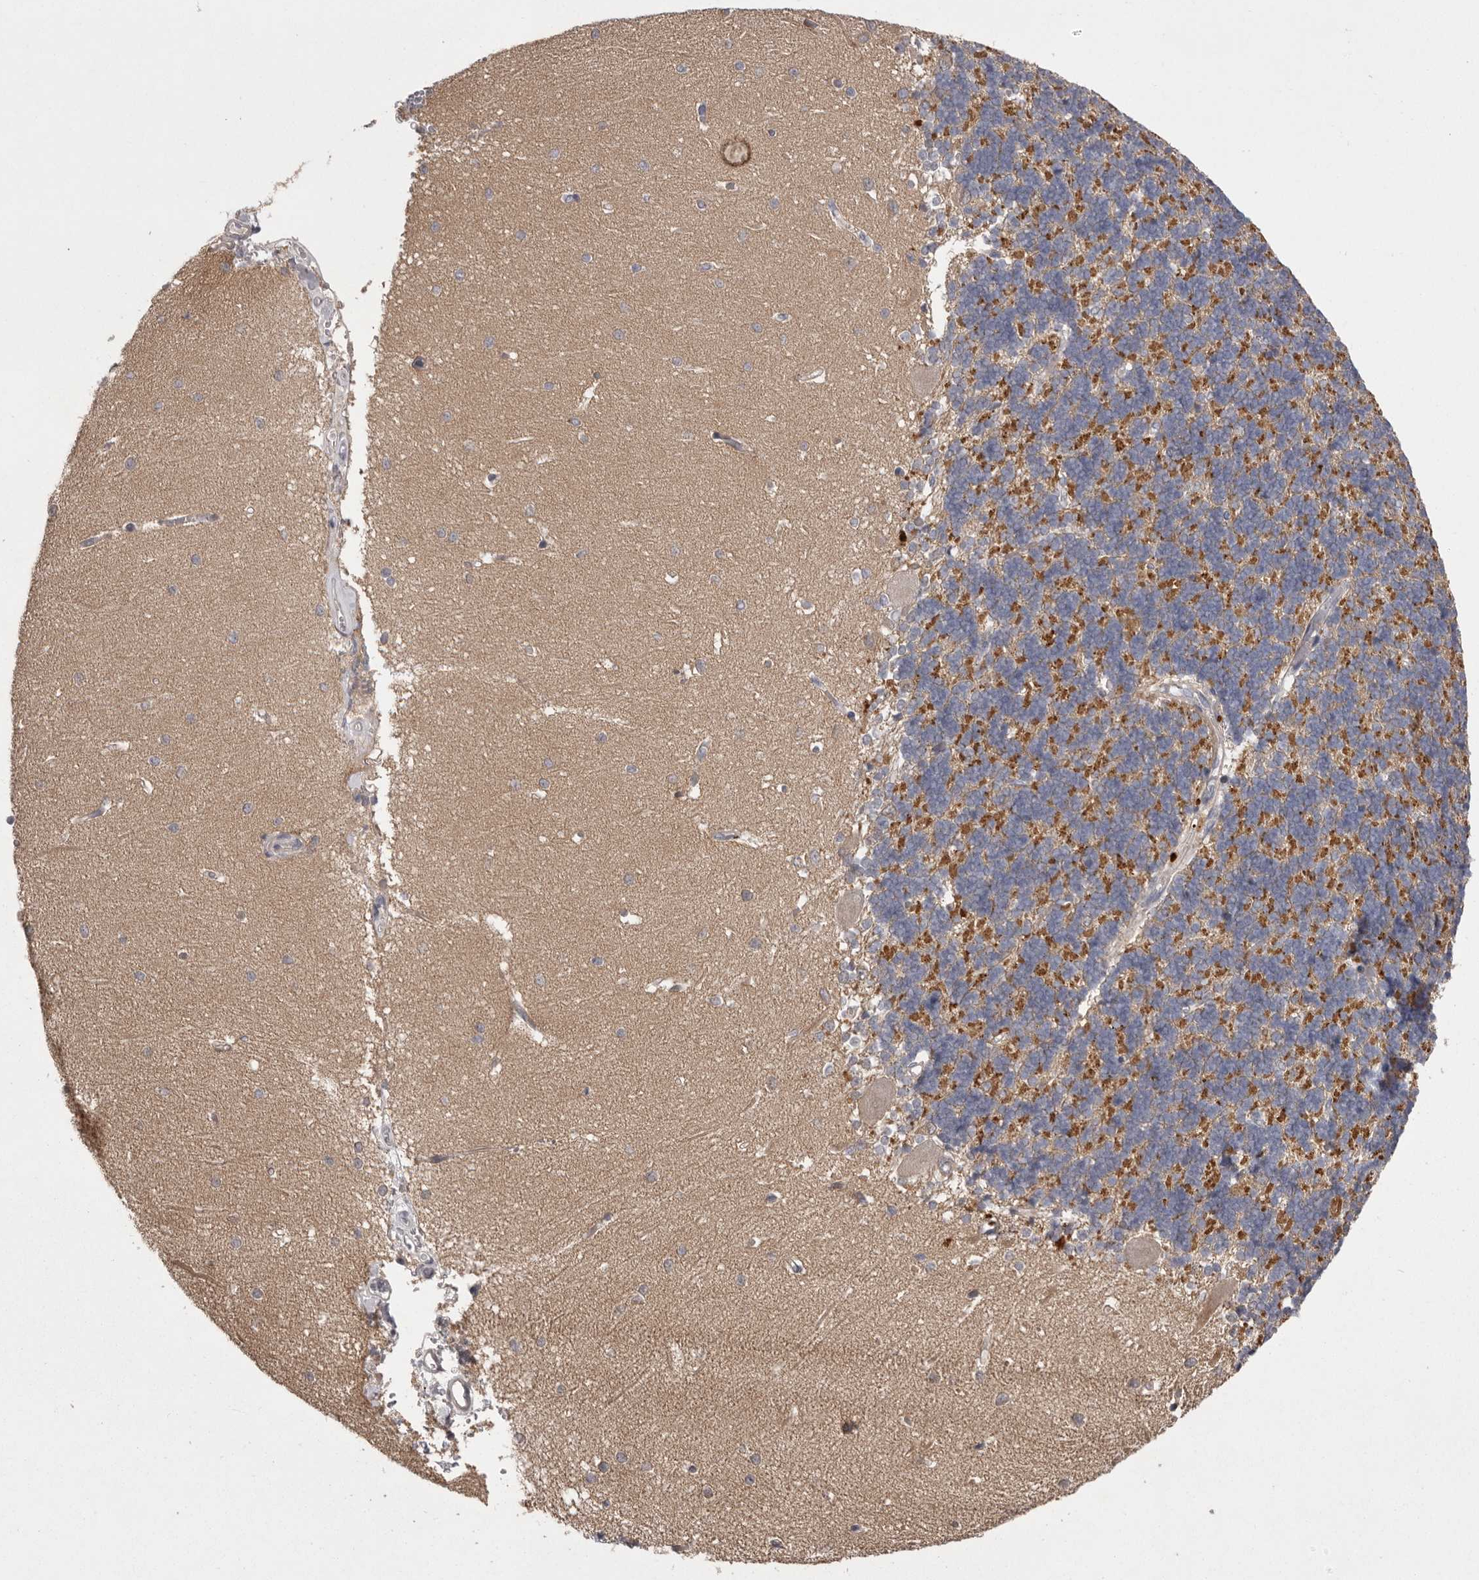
{"staining": {"intensity": "moderate", "quantity": ">75%", "location": "cytoplasmic/membranous"}, "tissue": "cerebellum", "cell_type": "Cells in granular layer", "image_type": "normal", "snomed": [{"axis": "morphology", "description": "Normal tissue, NOS"}, {"axis": "topography", "description": "Cerebellum"}], "caption": "Cells in granular layer reveal medium levels of moderate cytoplasmic/membranous positivity in about >75% of cells in benign cerebellum. (brown staining indicates protein expression, while blue staining denotes nuclei).", "gene": "WDR47", "patient": {"sex": "male", "age": 37}}